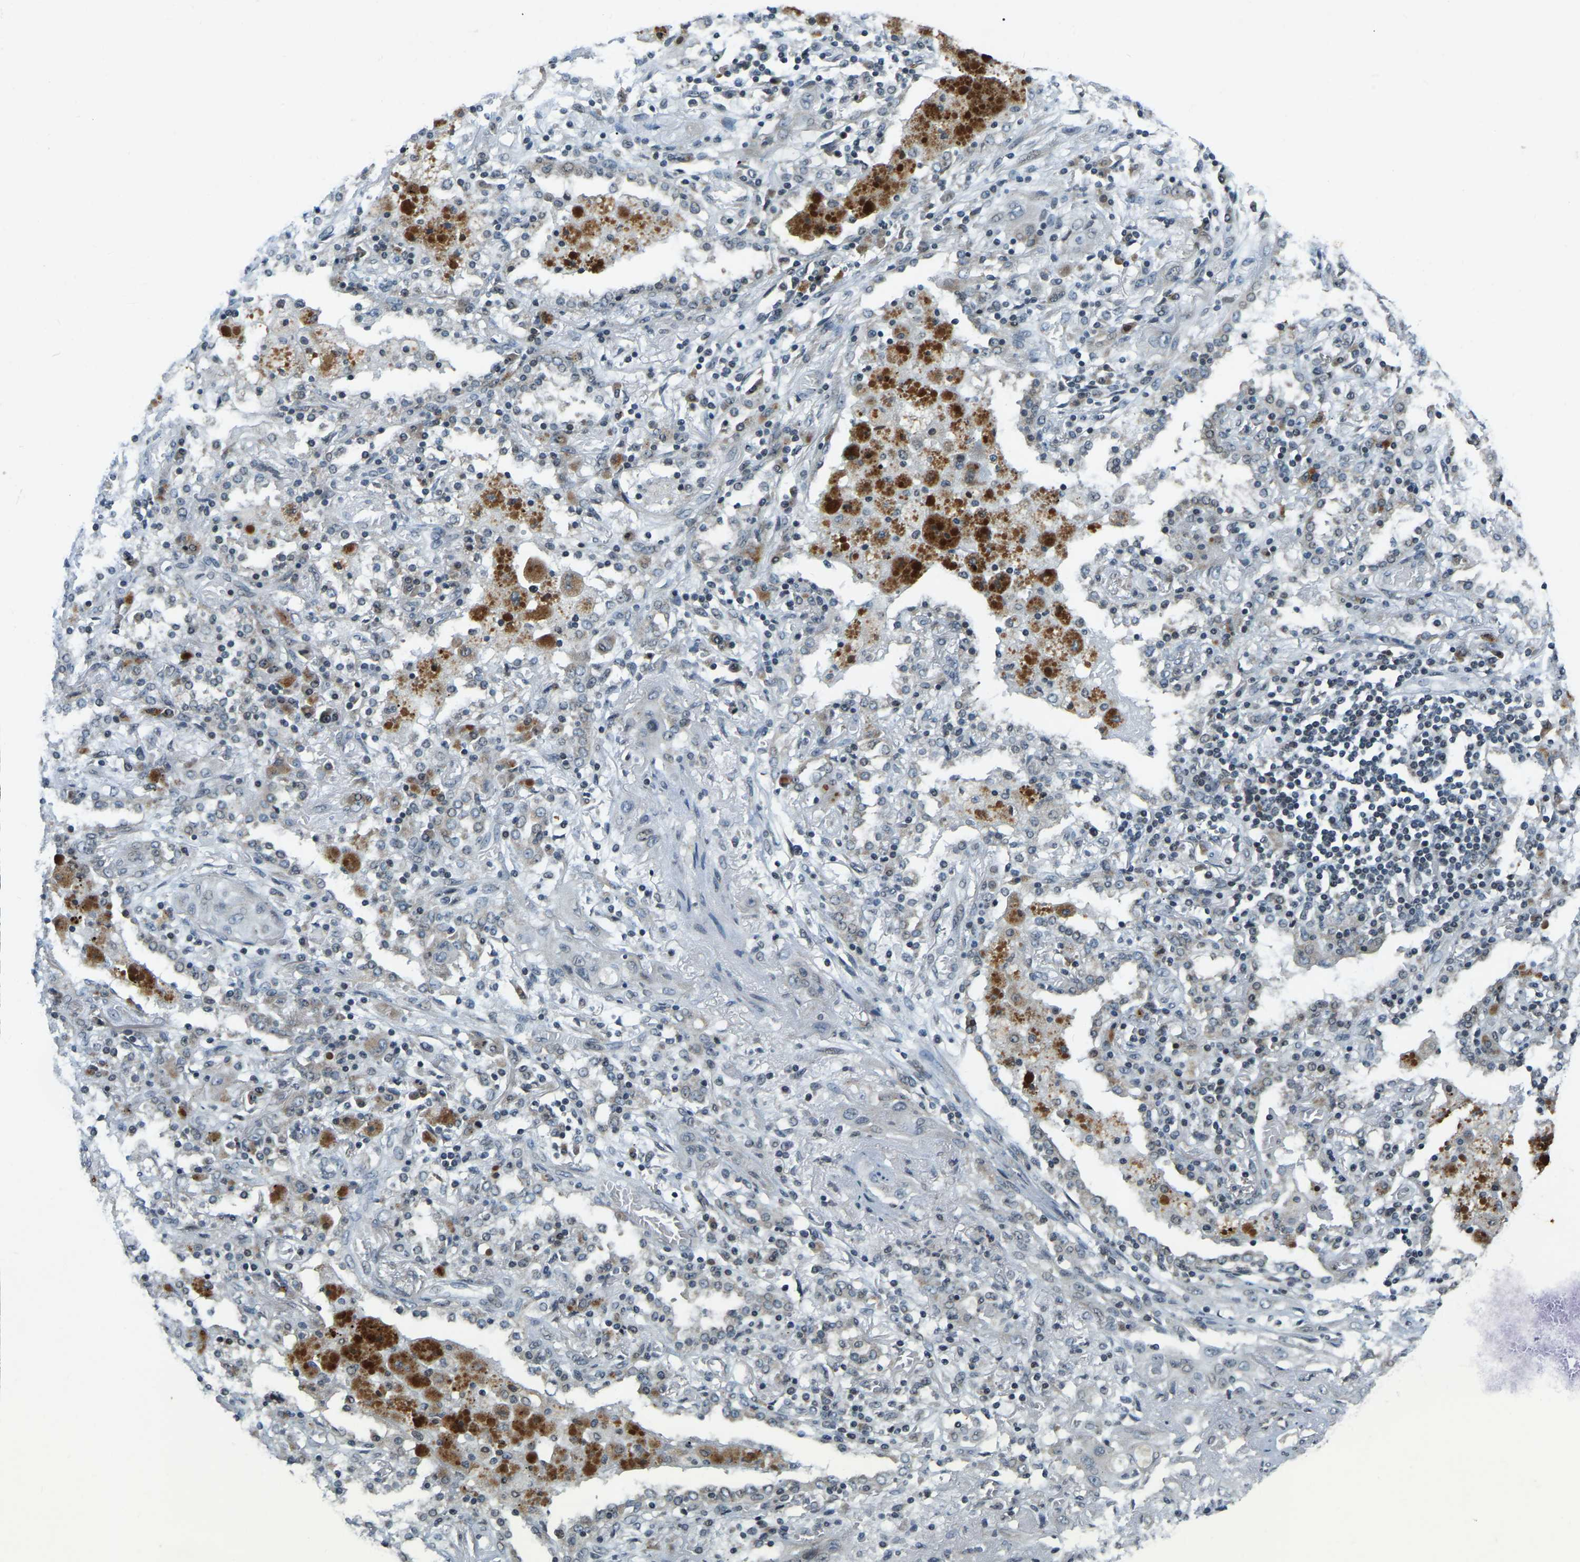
{"staining": {"intensity": "negative", "quantity": "none", "location": "none"}, "tissue": "lung cancer", "cell_type": "Tumor cells", "image_type": "cancer", "snomed": [{"axis": "morphology", "description": "Squamous cell carcinoma, NOS"}, {"axis": "topography", "description": "Lung"}], "caption": "High power microscopy histopathology image of an IHC image of squamous cell carcinoma (lung), revealing no significant expression in tumor cells.", "gene": "PARL", "patient": {"sex": "female", "age": 47}}